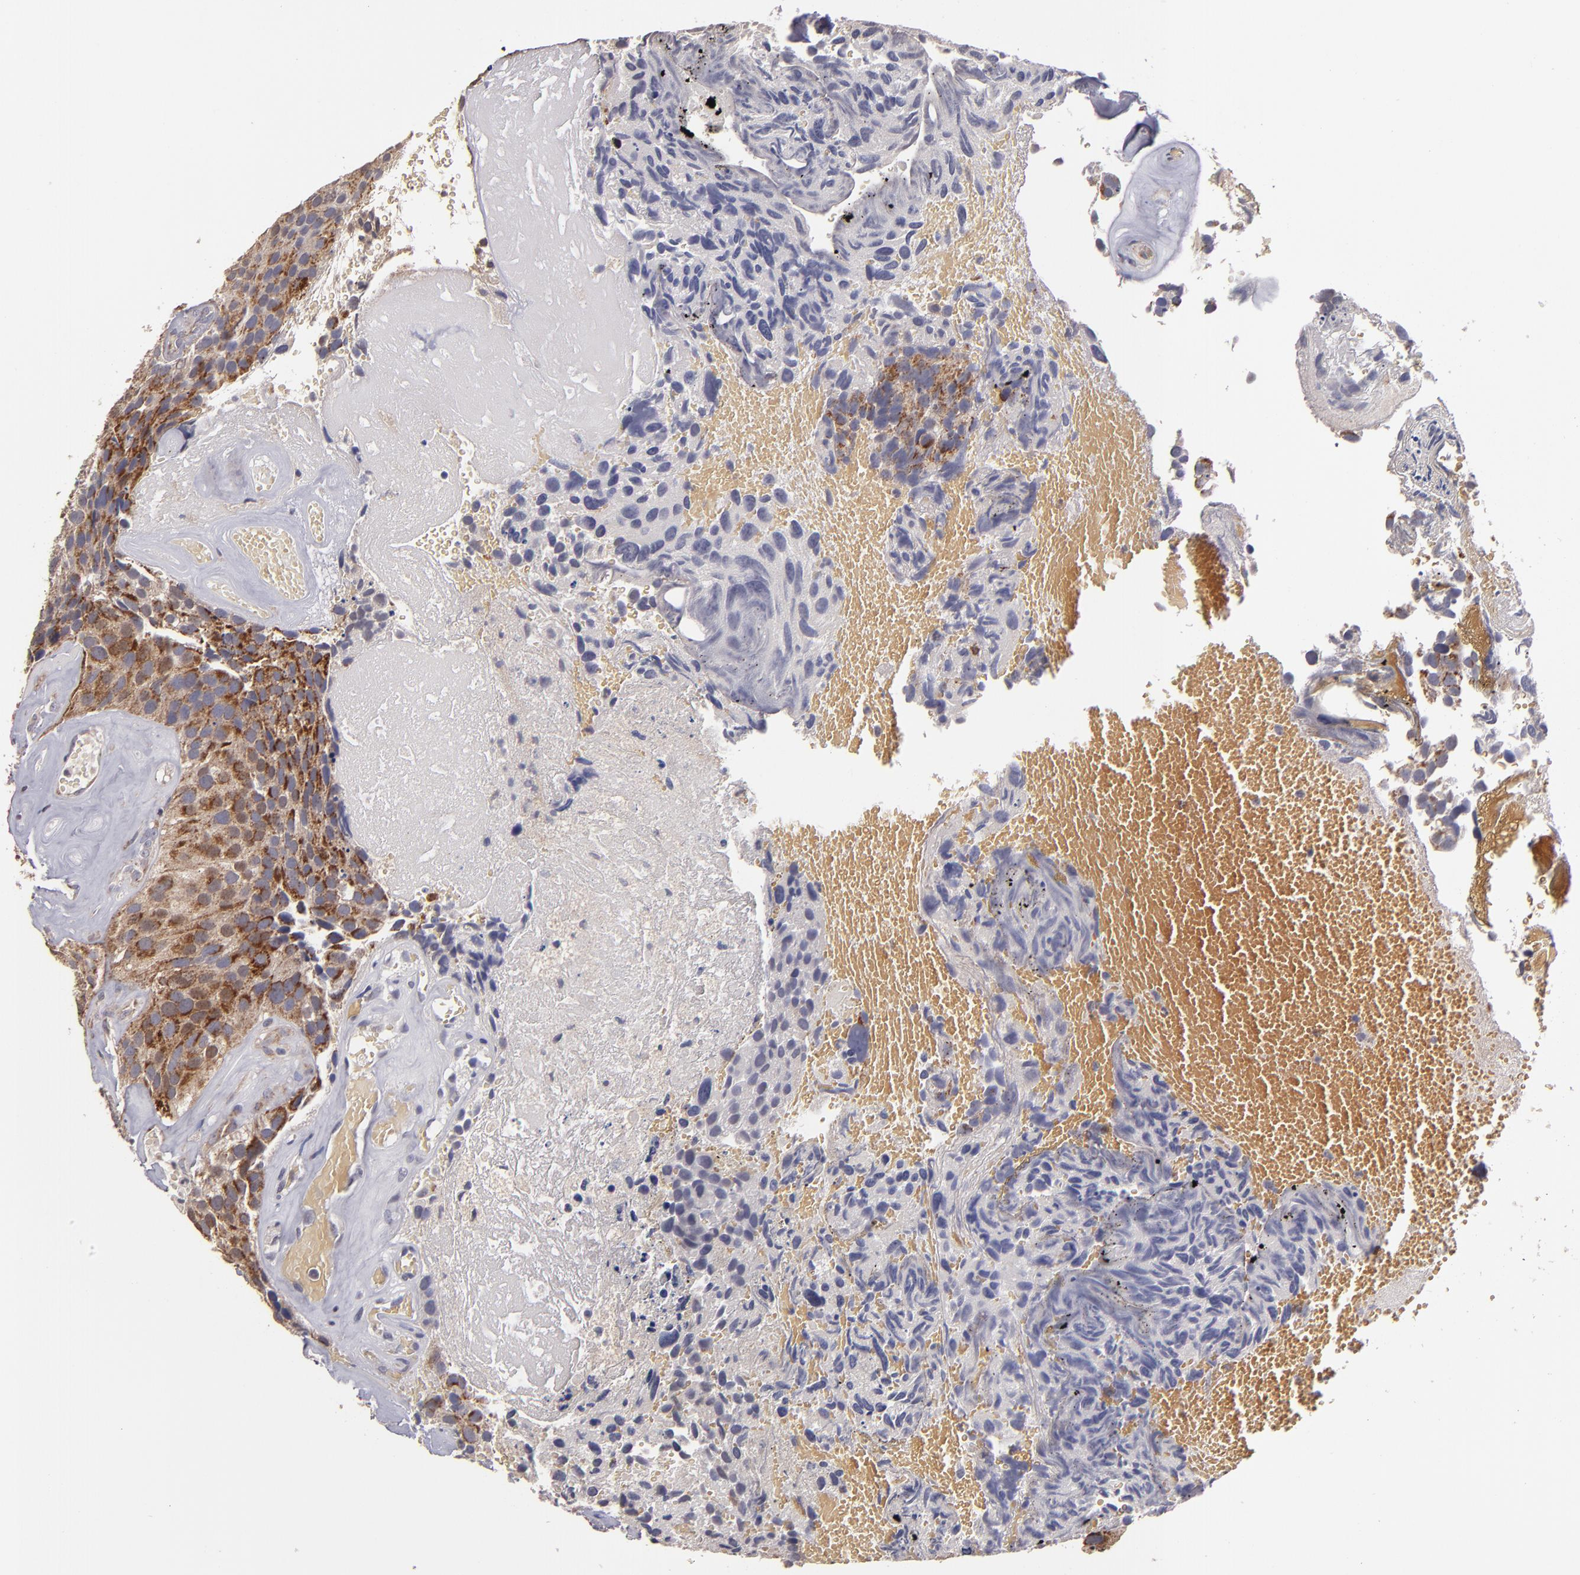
{"staining": {"intensity": "moderate", "quantity": ">75%", "location": "cytoplasmic/membranous"}, "tissue": "urothelial cancer", "cell_type": "Tumor cells", "image_type": "cancer", "snomed": [{"axis": "morphology", "description": "Urothelial carcinoma, High grade"}, {"axis": "topography", "description": "Urinary bladder"}], "caption": "Tumor cells display medium levels of moderate cytoplasmic/membranous staining in approximately >75% of cells in human urothelial cancer. The protein of interest is shown in brown color, while the nuclei are stained blue.", "gene": "CLTA", "patient": {"sex": "male", "age": 72}}